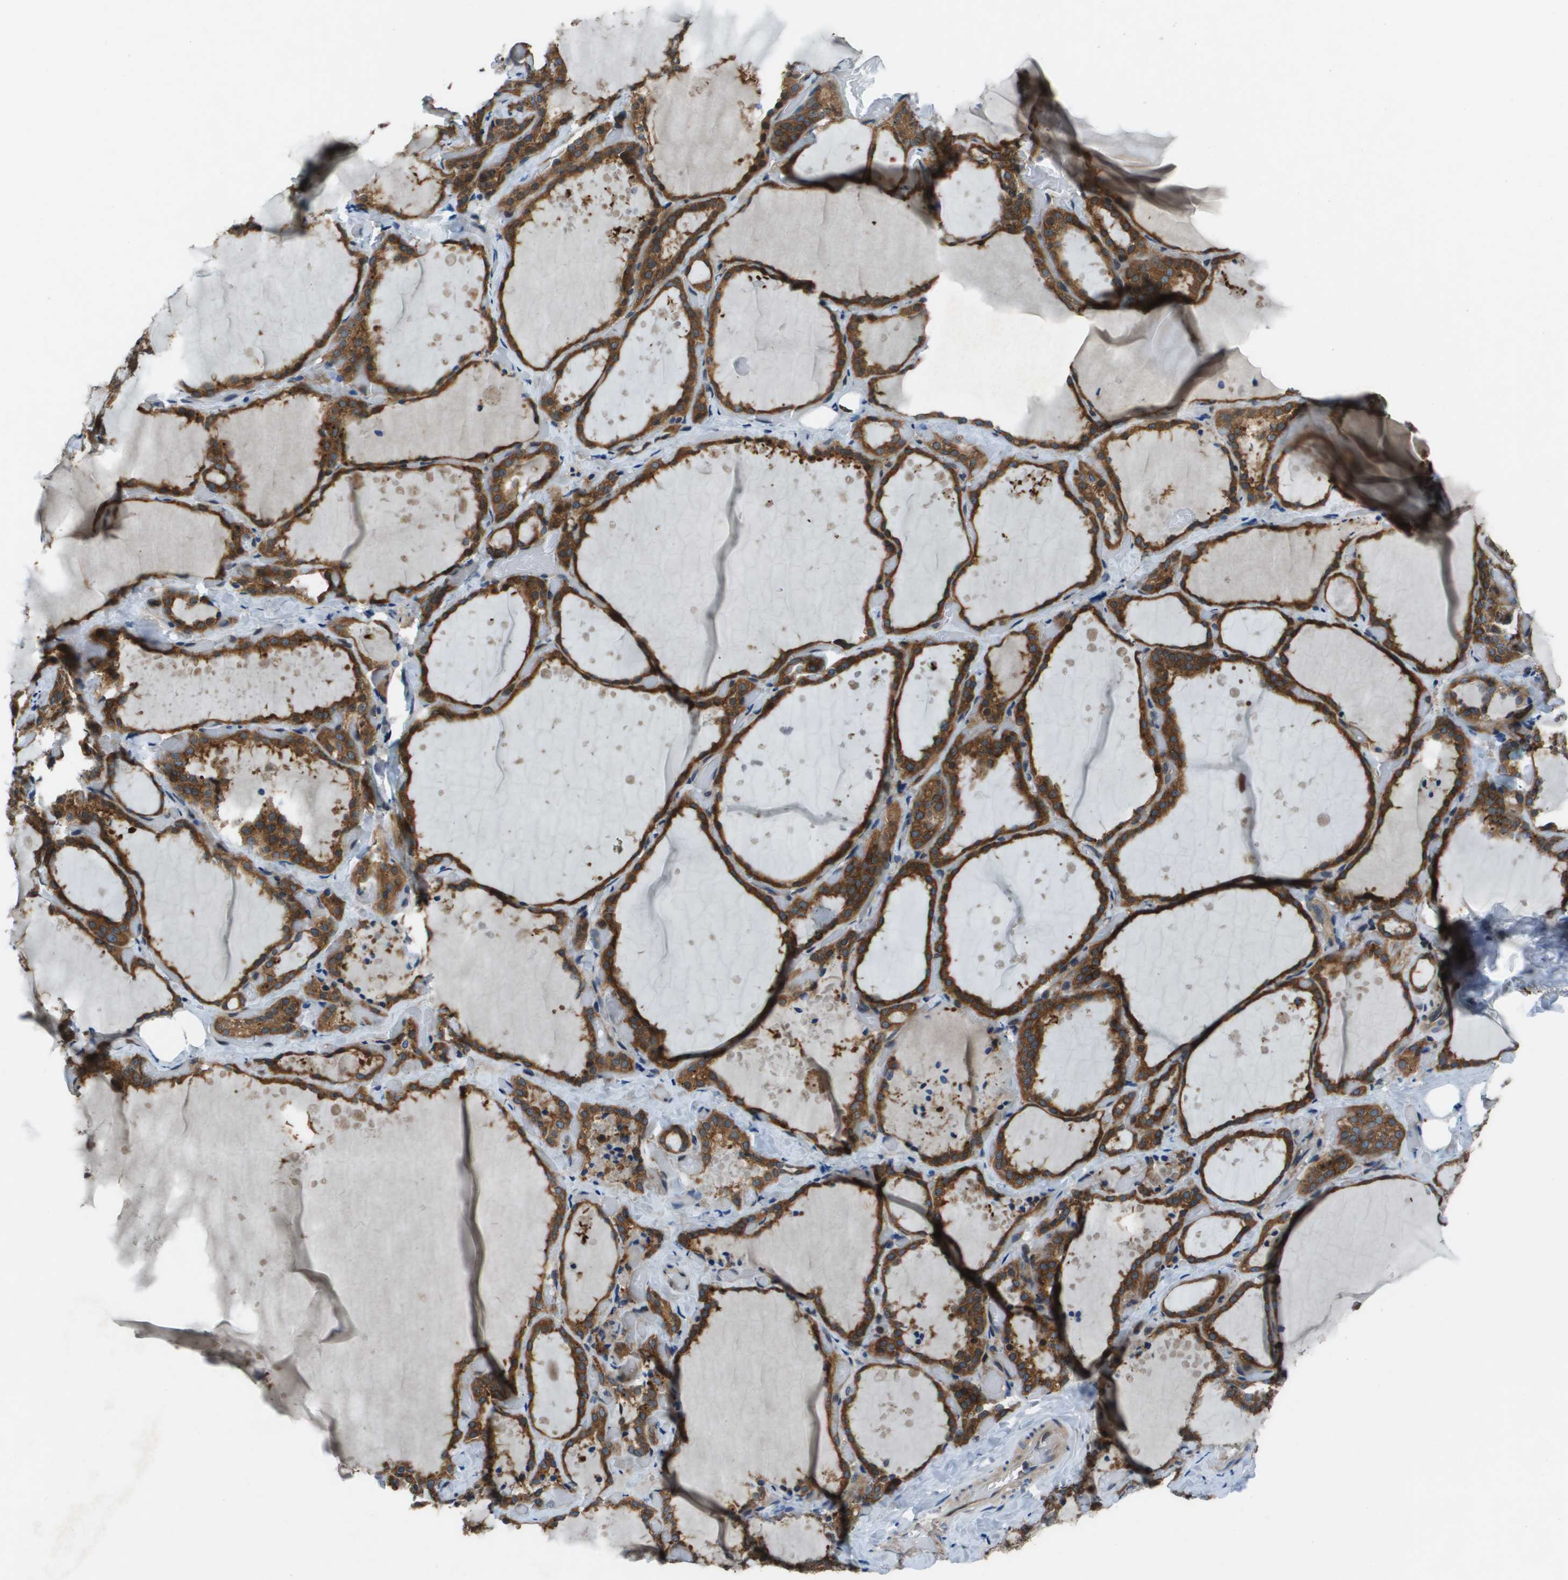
{"staining": {"intensity": "moderate", "quantity": ">75%", "location": "cytoplasmic/membranous"}, "tissue": "thyroid gland", "cell_type": "Glandular cells", "image_type": "normal", "snomed": [{"axis": "morphology", "description": "Normal tissue, NOS"}, {"axis": "topography", "description": "Thyroid gland"}], "caption": "Immunohistochemical staining of benign thyroid gland reveals moderate cytoplasmic/membranous protein staining in approximately >75% of glandular cells.", "gene": "ARFGAP2", "patient": {"sex": "female", "age": 44}}